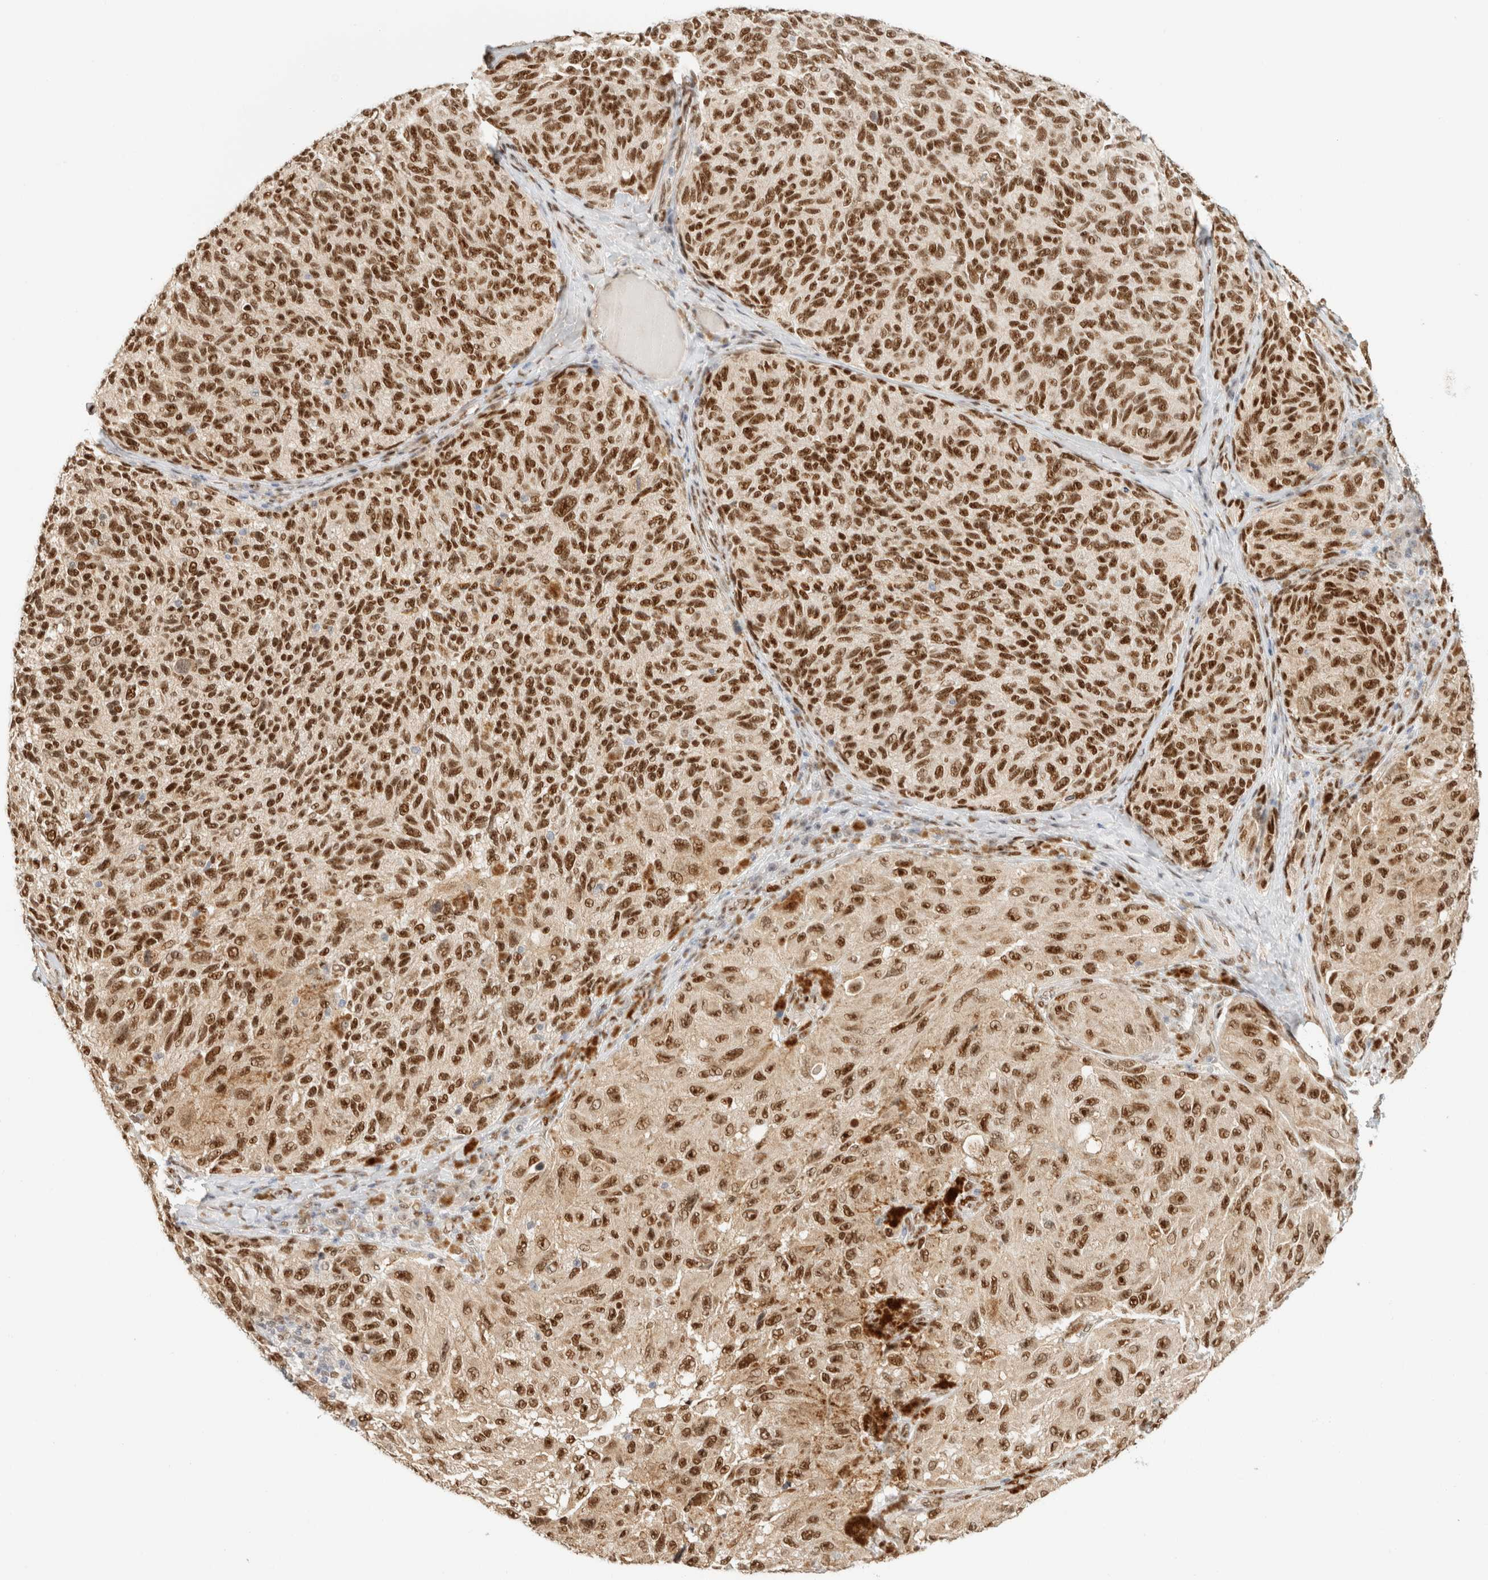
{"staining": {"intensity": "strong", "quantity": ">75%", "location": "nuclear"}, "tissue": "melanoma", "cell_type": "Tumor cells", "image_type": "cancer", "snomed": [{"axis": "morphology", "description": "Malignant melanoma, NOS"}, {"axis": "topography", "description": "Skin"}], "caption": "IHC (DAB) staining of human malignant melanoma displays strong nuclear protein expression in about >75% of tumor cells. (DAB (3,3'-diaminobenzidine) IHC, brown staining for protein, blue staining for nuclei).", "gene": "ZNF768", "patient": {"sex": "female", "age": 73}}